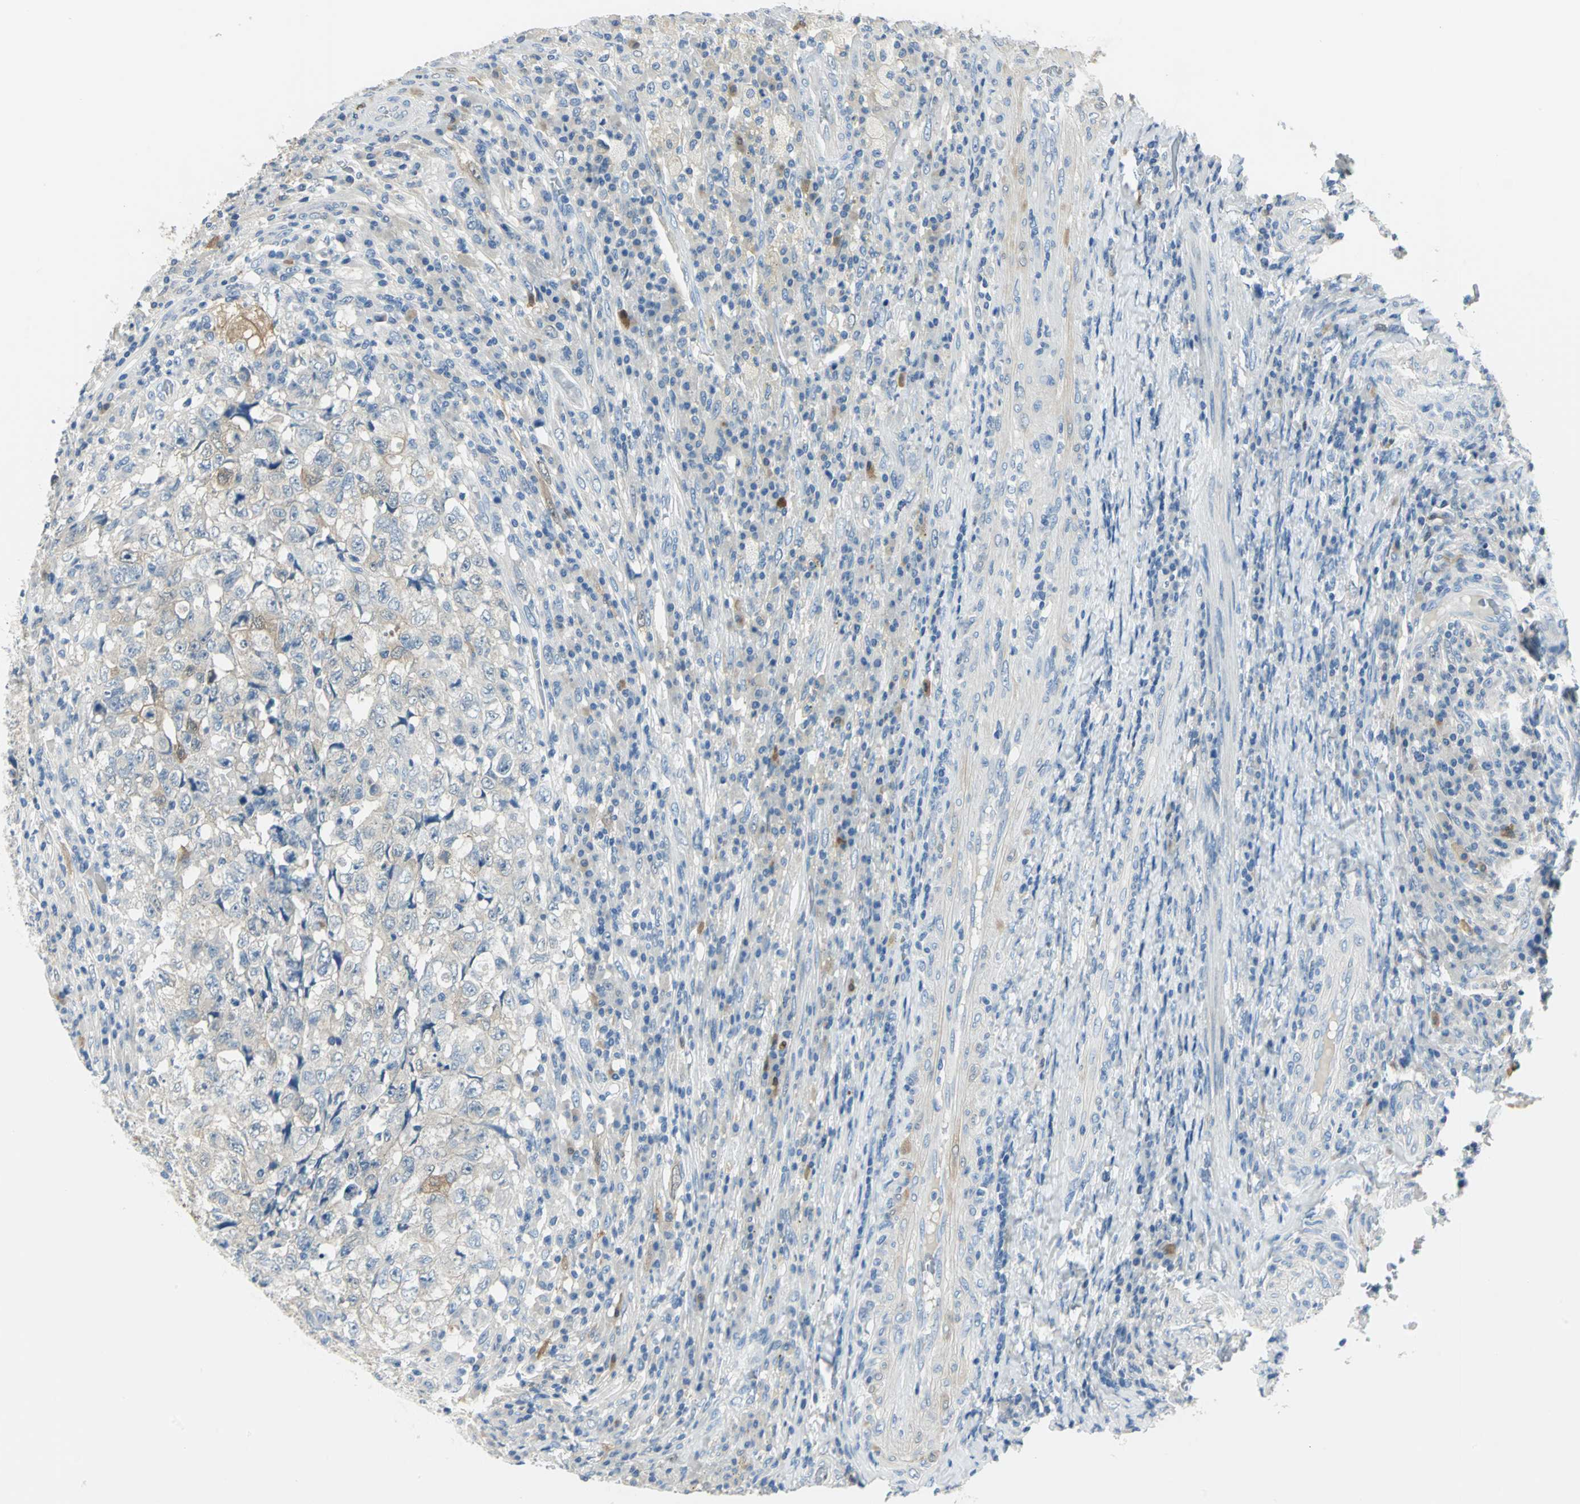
{"staining": {"intensity": "moderate", "quantity": "<25%", "location": "cytoplasmic/membranous,nuclear"}, "tissue": "testis cancer", "cell_type": "Tumor cells", "image_type": "cancer", "snomed": [{"axis": "morphology", "description": "Necrosis, NOS"}, {"axis": "morphology", "description": "Carcinoma, Embryonal, NOS"}, {"axis": "topography", "description": "Testis"}], "caption": "Testis embryonal carcinoma stained with immunohistochemistry displays moderate cytoplasmic/membranous and nuclear expression in about <25% of tumor cells. Immunohistochemistry stains the protein in brown and the nuclei are stained blue.", "gene": "UCHL1", "patient": {"sex": "male", "age": 19}}